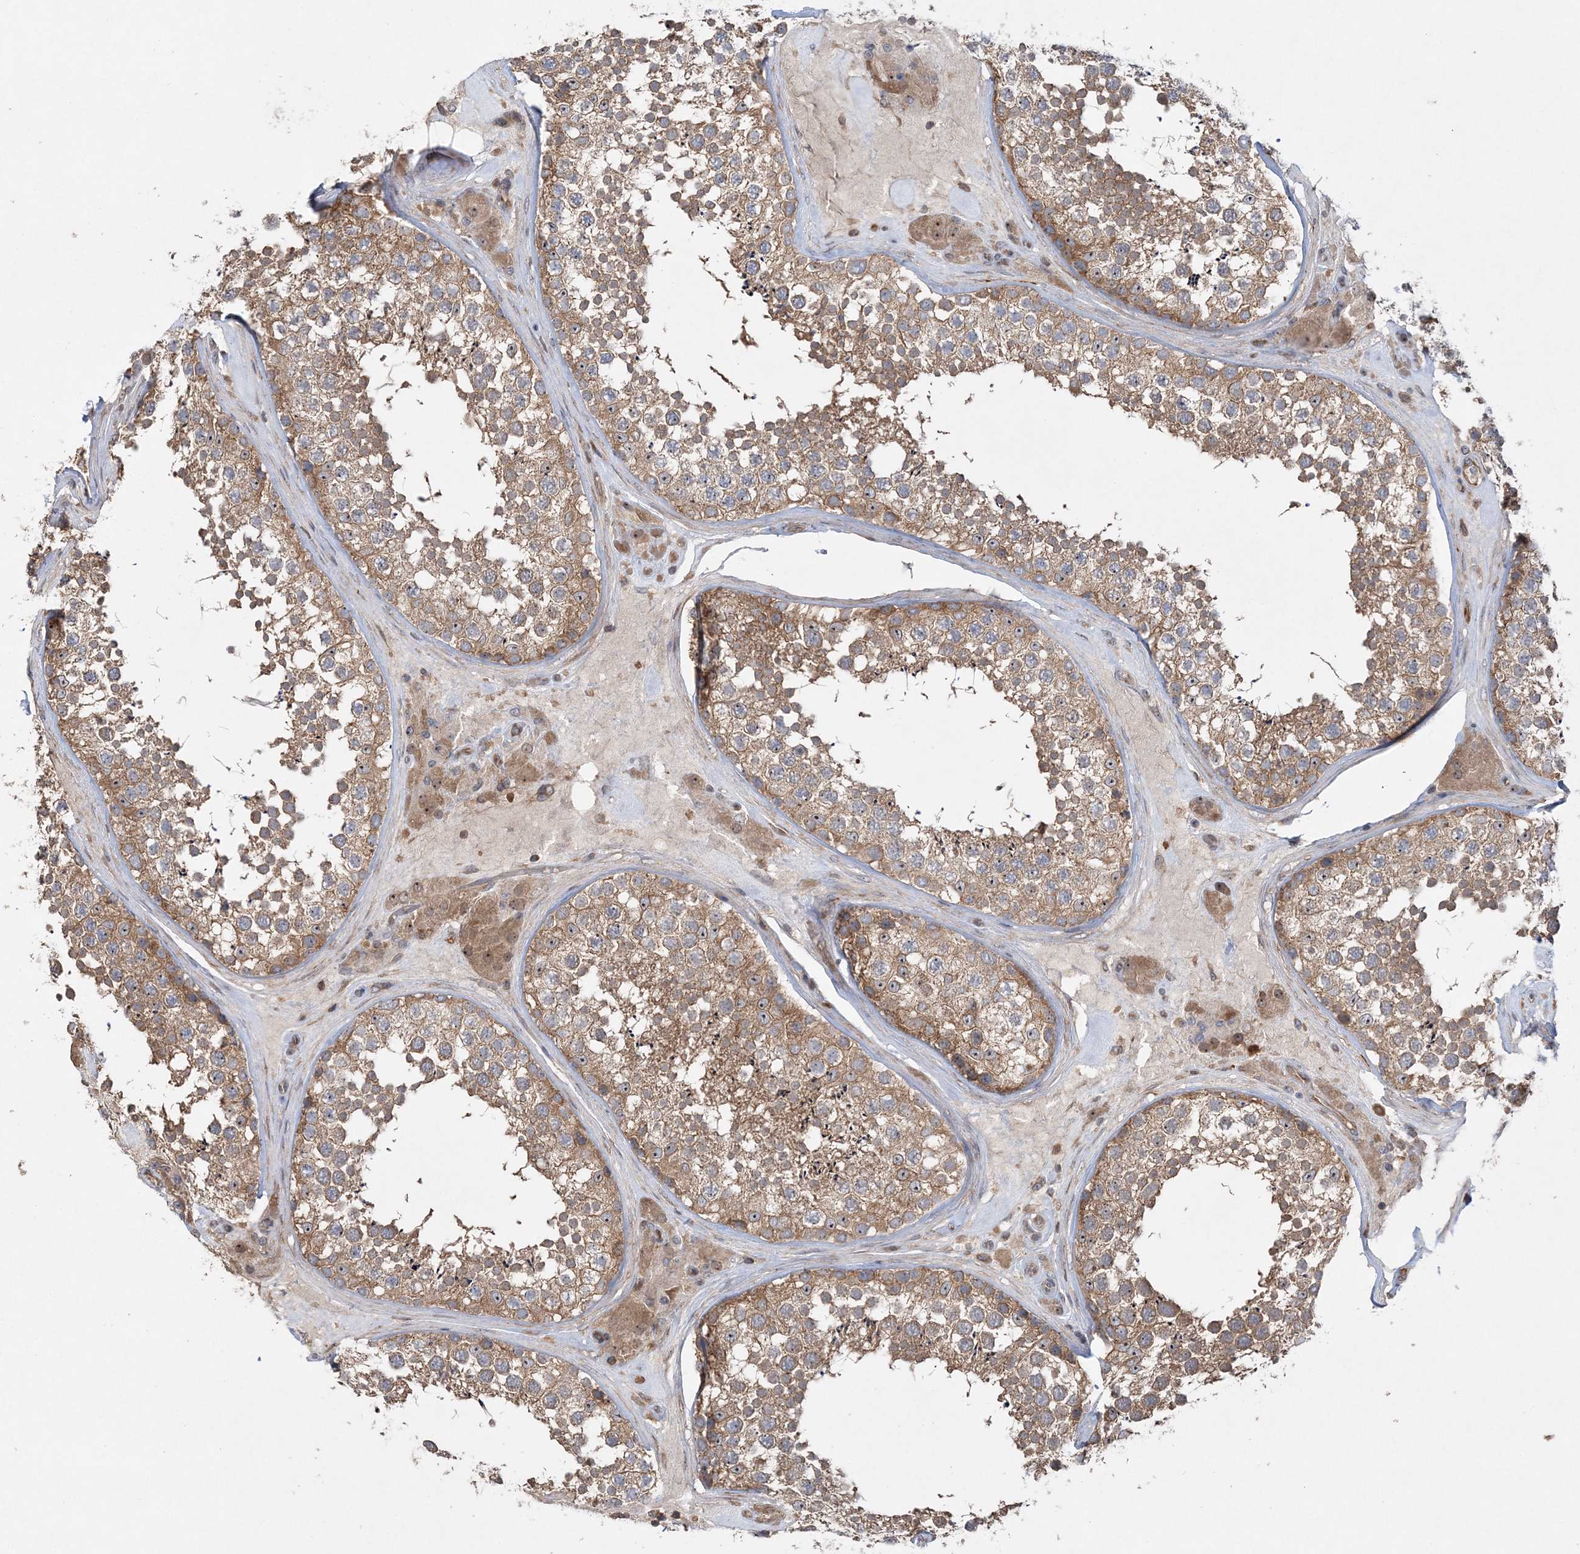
{"staining": {"intensity": "moderate", "quantity": ">75%", "location": "cytoplasmic/membranous"}, "tissue": "testis", "cell_type": "Cells in seminiferous ducts", "image_type": "normal", "snomed": [{"axis": "morphology", "description": "Normal tissue, NOS"}, {"axis": "topography", "description": "Testis"}], "caption": "Moderate cytoplasmic/membranous protein positivity is appreciated in approximately >75% of cells in seminiferous ducts in testis.", "gene": "ACAP2", "patient": {"sex": "male", "age": 46}}